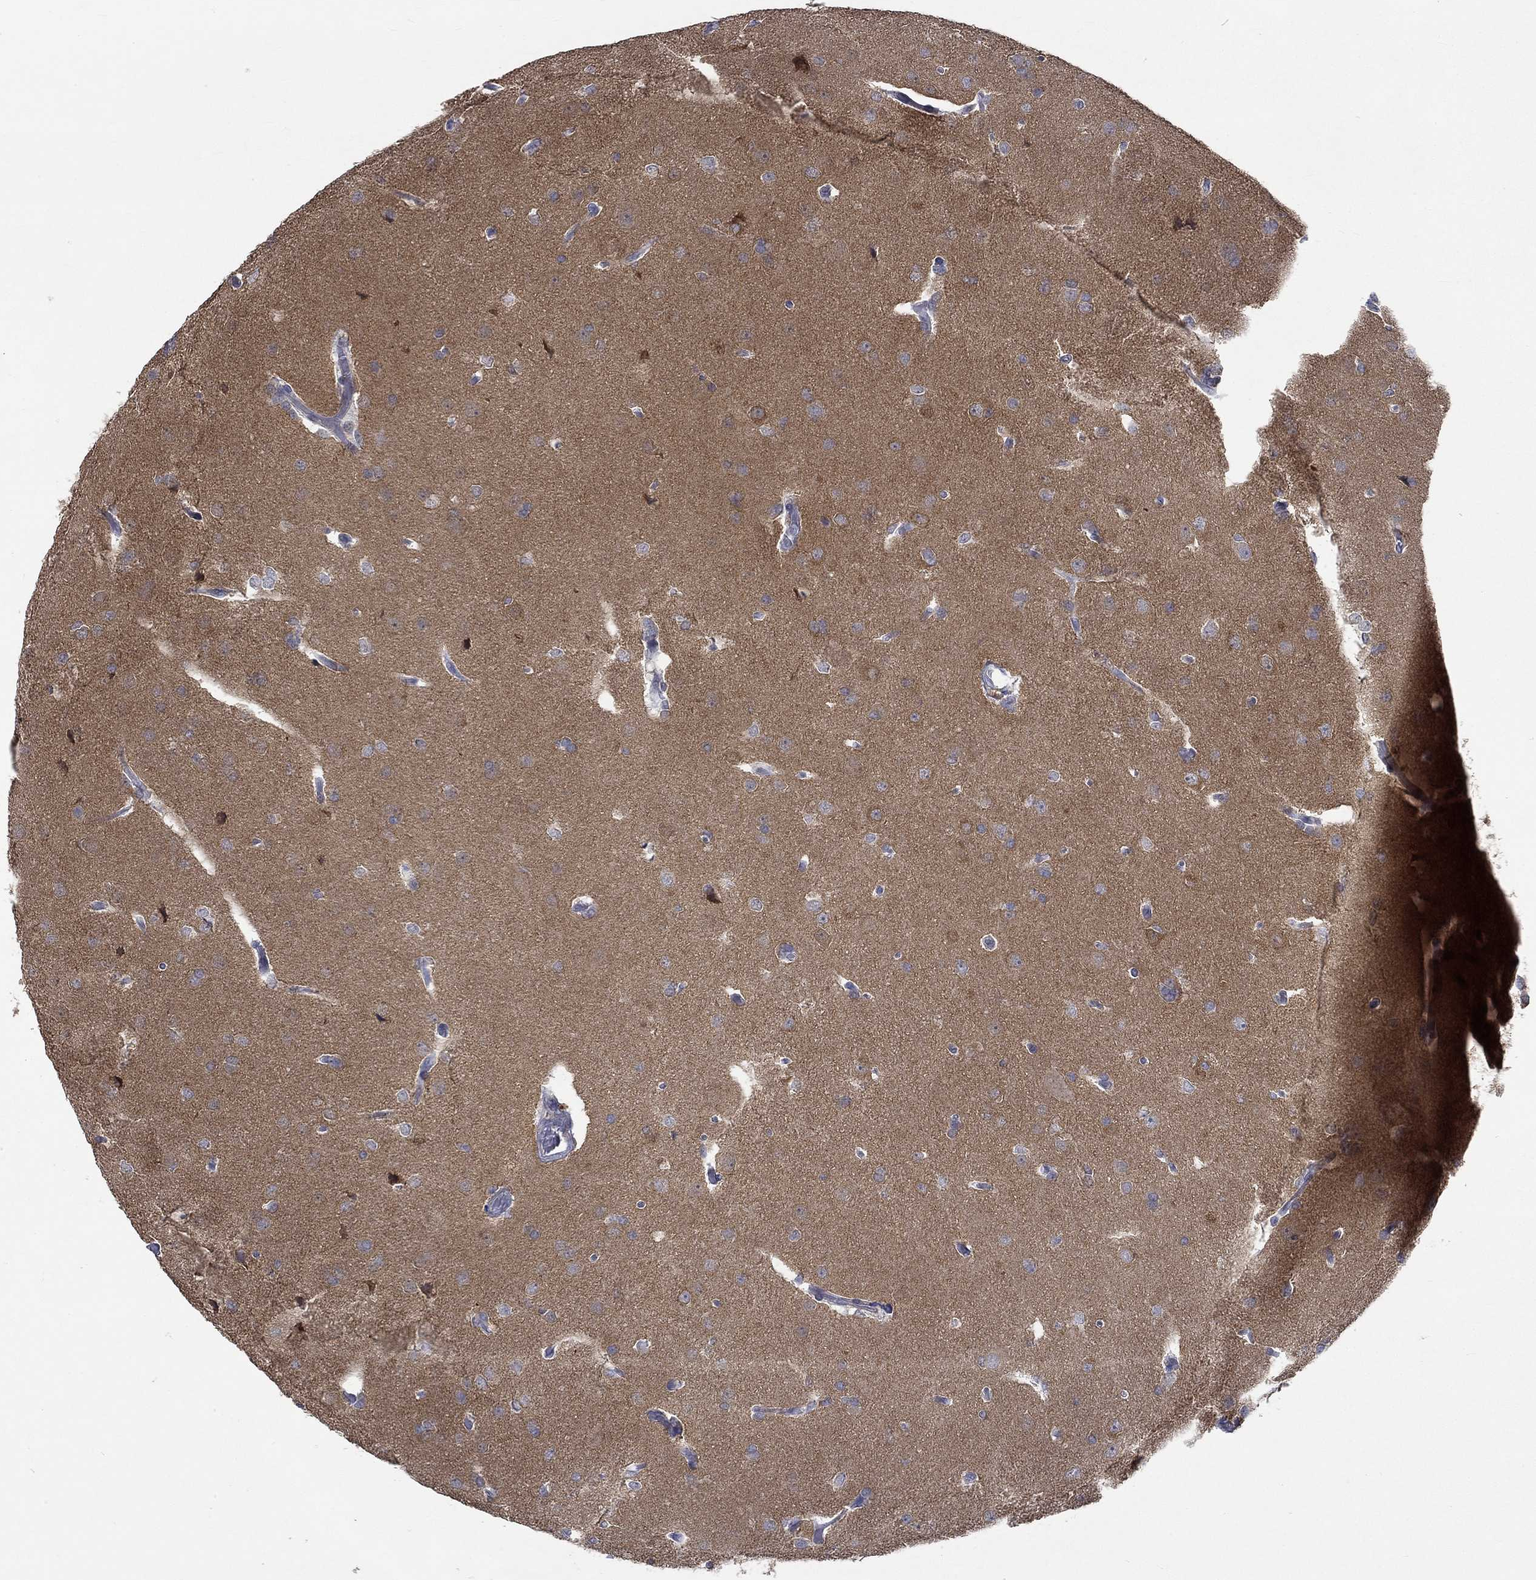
{"staining": {"intensity": "weak", "quantity": "25%-75%", "location": "cytoplasmic/membranous"}, "tissue": "glioma", "cell_type": "Tumor cells", "image_type": "cancer", "snomed": [{"axis": "morphology", "description": "Glioma, malignant, Low grade"}, {"axis": "topography", "description": "Brain"}], "caption": "Immunohistochemistry (IHC) staining of glioma, which shows low levels of weak cytoplasmic/membranous staining in about 25%-75% of tumor cells indicating weak cytoplasmic/membranous protein positivity. The staining was performed using DAB (3,3'-diaminobenzidine) (brown) for protein detection and nuclei were counterstained in hematoxylin (blue).", "gene": "WASF1", "patient": {"sex": "female", "age": 32}}